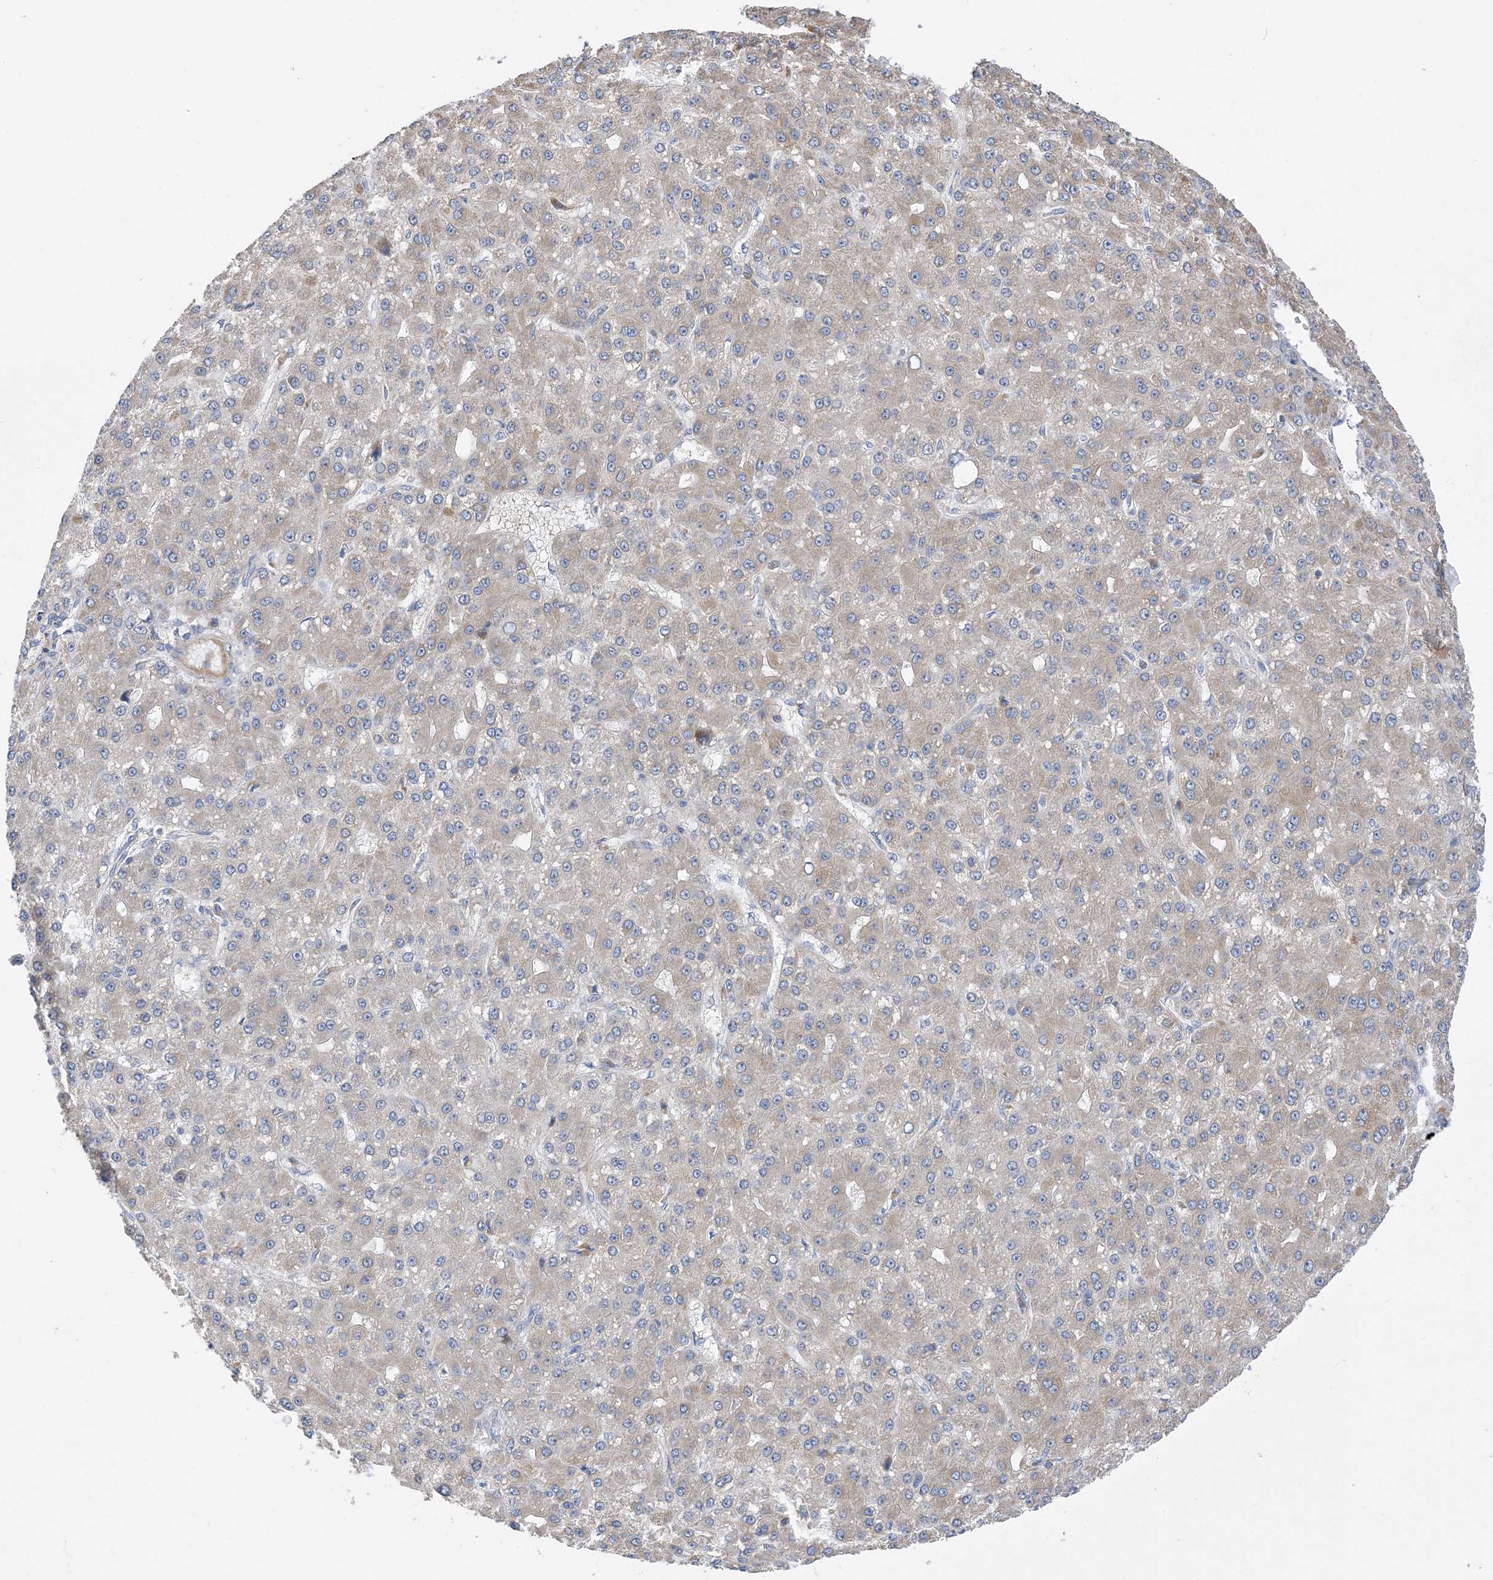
{"staining": {"intensity": "weak", "quantity": "25%-75%", "location": "cytoplasmic/membranous"}, "tissue": "liver cancer", "cell_type": "Tumor cells", "image_type": "cancer", "snomed": [{"axis": "morphology", "description": "Carcinoma, Hepatocellular, NOS"}, {"axis": "topography", "description": "Liver"}], "caption": "This image shows immunohistochemistry (IHC) staining of human liver cancer, with low weak cytoplasmic/membranous expression in approximately 25%-75% of tumor cells.", "gene": "PLK4", "patient": {"sex": "male", "age": 67}}